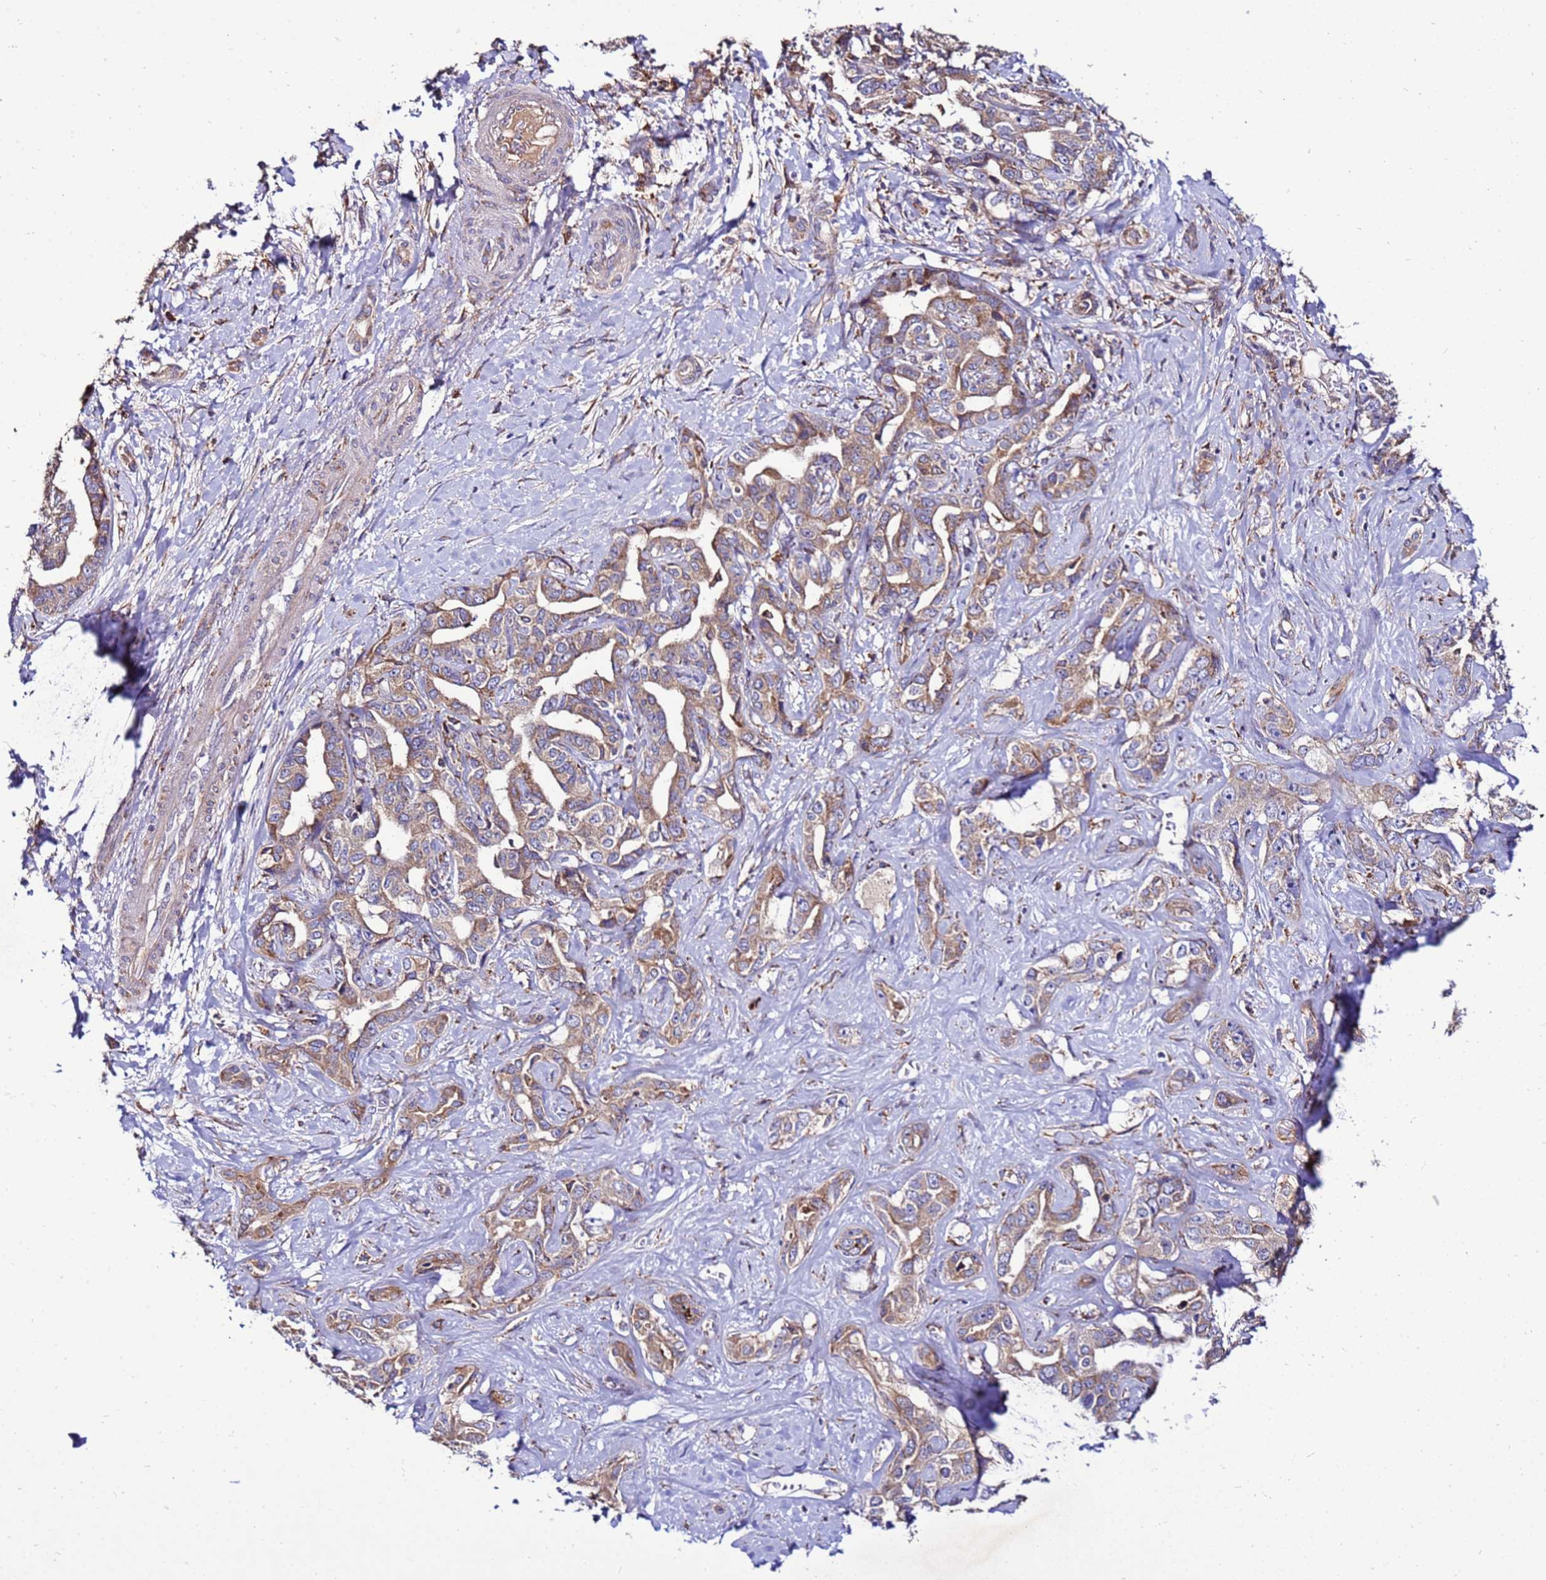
{"staining": {"intensity": "weak", "quantity": "25%-75%", "location": "cytoplasmic/membranous"}, "tissue": "liver cancer", "cell_type": "Tumor cells", "image_type": "cancer", "snomed": [{"axis": "morphology", "description": "Cholangiocarcinoma"}, {"axis": "topography", "description": "Liver"}], "caption": "Weak cytoplasmic/membranous expression is identified in approximately 25%-75% of tumor cells in liver cancer (cholangiocarcinoma).", "gene": "ANTKMT", "patient": {"sex": "male", "age": 59}}